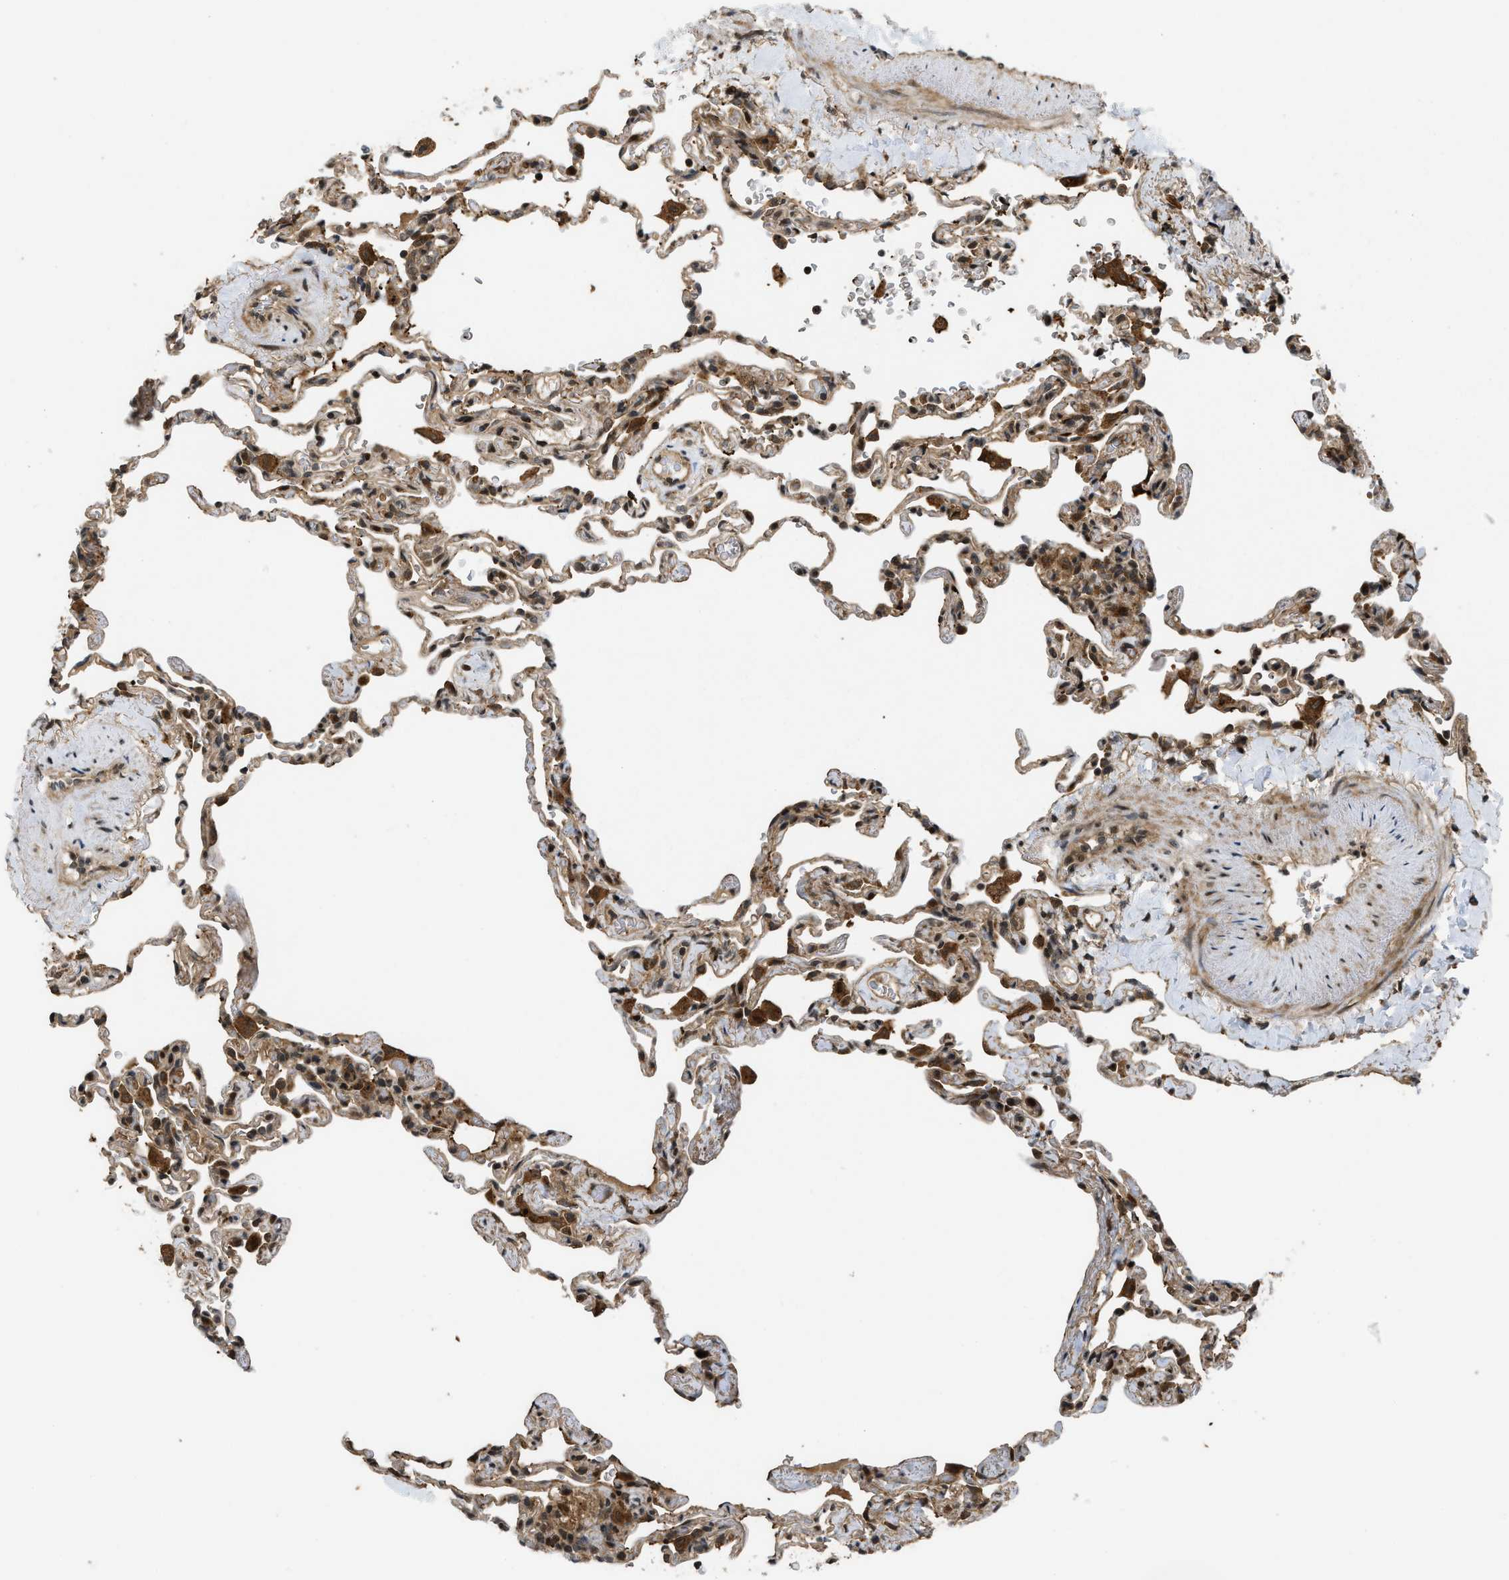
{"staining": {"intensity": "moderate", "quantity": "25%-75%", "location": "cytoplasmic/membranous,nuclear"}, "tissue": "lung", "cell_type": "Alveolar cells", "image_type": "normal", "snomed": [{"axis": "morphology", "description": "Normal tissue, NOS"}, {"axis": "topography", "description": "Lung"}], "caption": "High-magnification brightfield microscopy of normal lung stained with DAB (3,3'-diaminobenzidine) (brown) and counterstained with hematoxylin (blue). alveolar cells exhibit moderate cytoplasmic/membranous,nuclear positivity is identified in about25%-75% of cells.", "gene": "DNAJC28", "patient": {"sex": "male", "age": 59}}